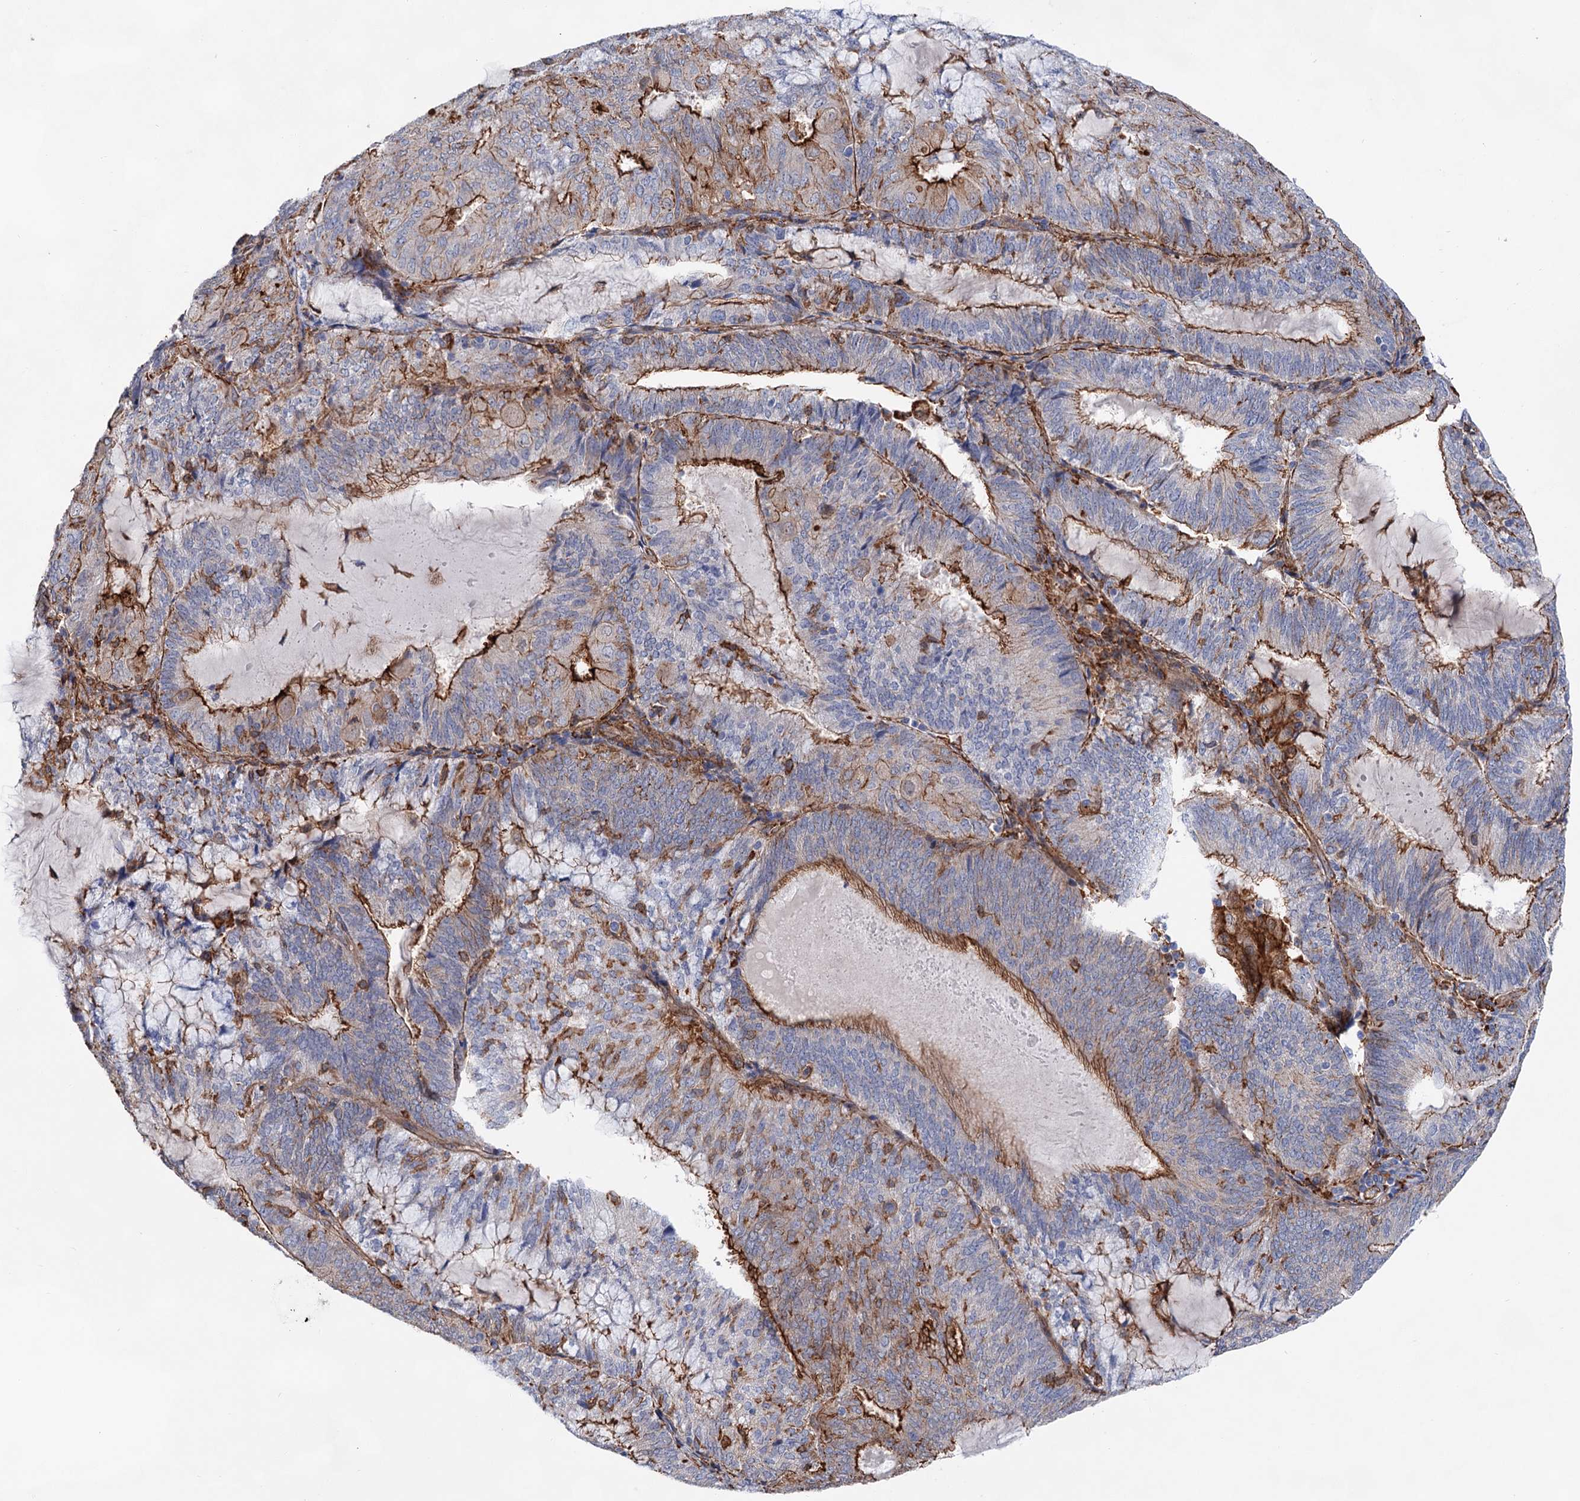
{"staining": {"intensity": "moderate", "quantity": "25%-75%", "location": "cytoplasmic/membranous"}, "tissue": "endometrial cancer", "cell_type": "Tumor cells", "image_type": "cancer", "snomed": [{"axis": "morphology", "description": "Adenocarcinoma, NOS"}, {"axis": "topography", "description": "Endometrium"}], "caption": "Human endometrial adenocarcinoma stained with a protein marker demonstrates moderate staining in tumor cells.", "gene": "TMTC3", "patient": {"sex": "female", "age": 81}}